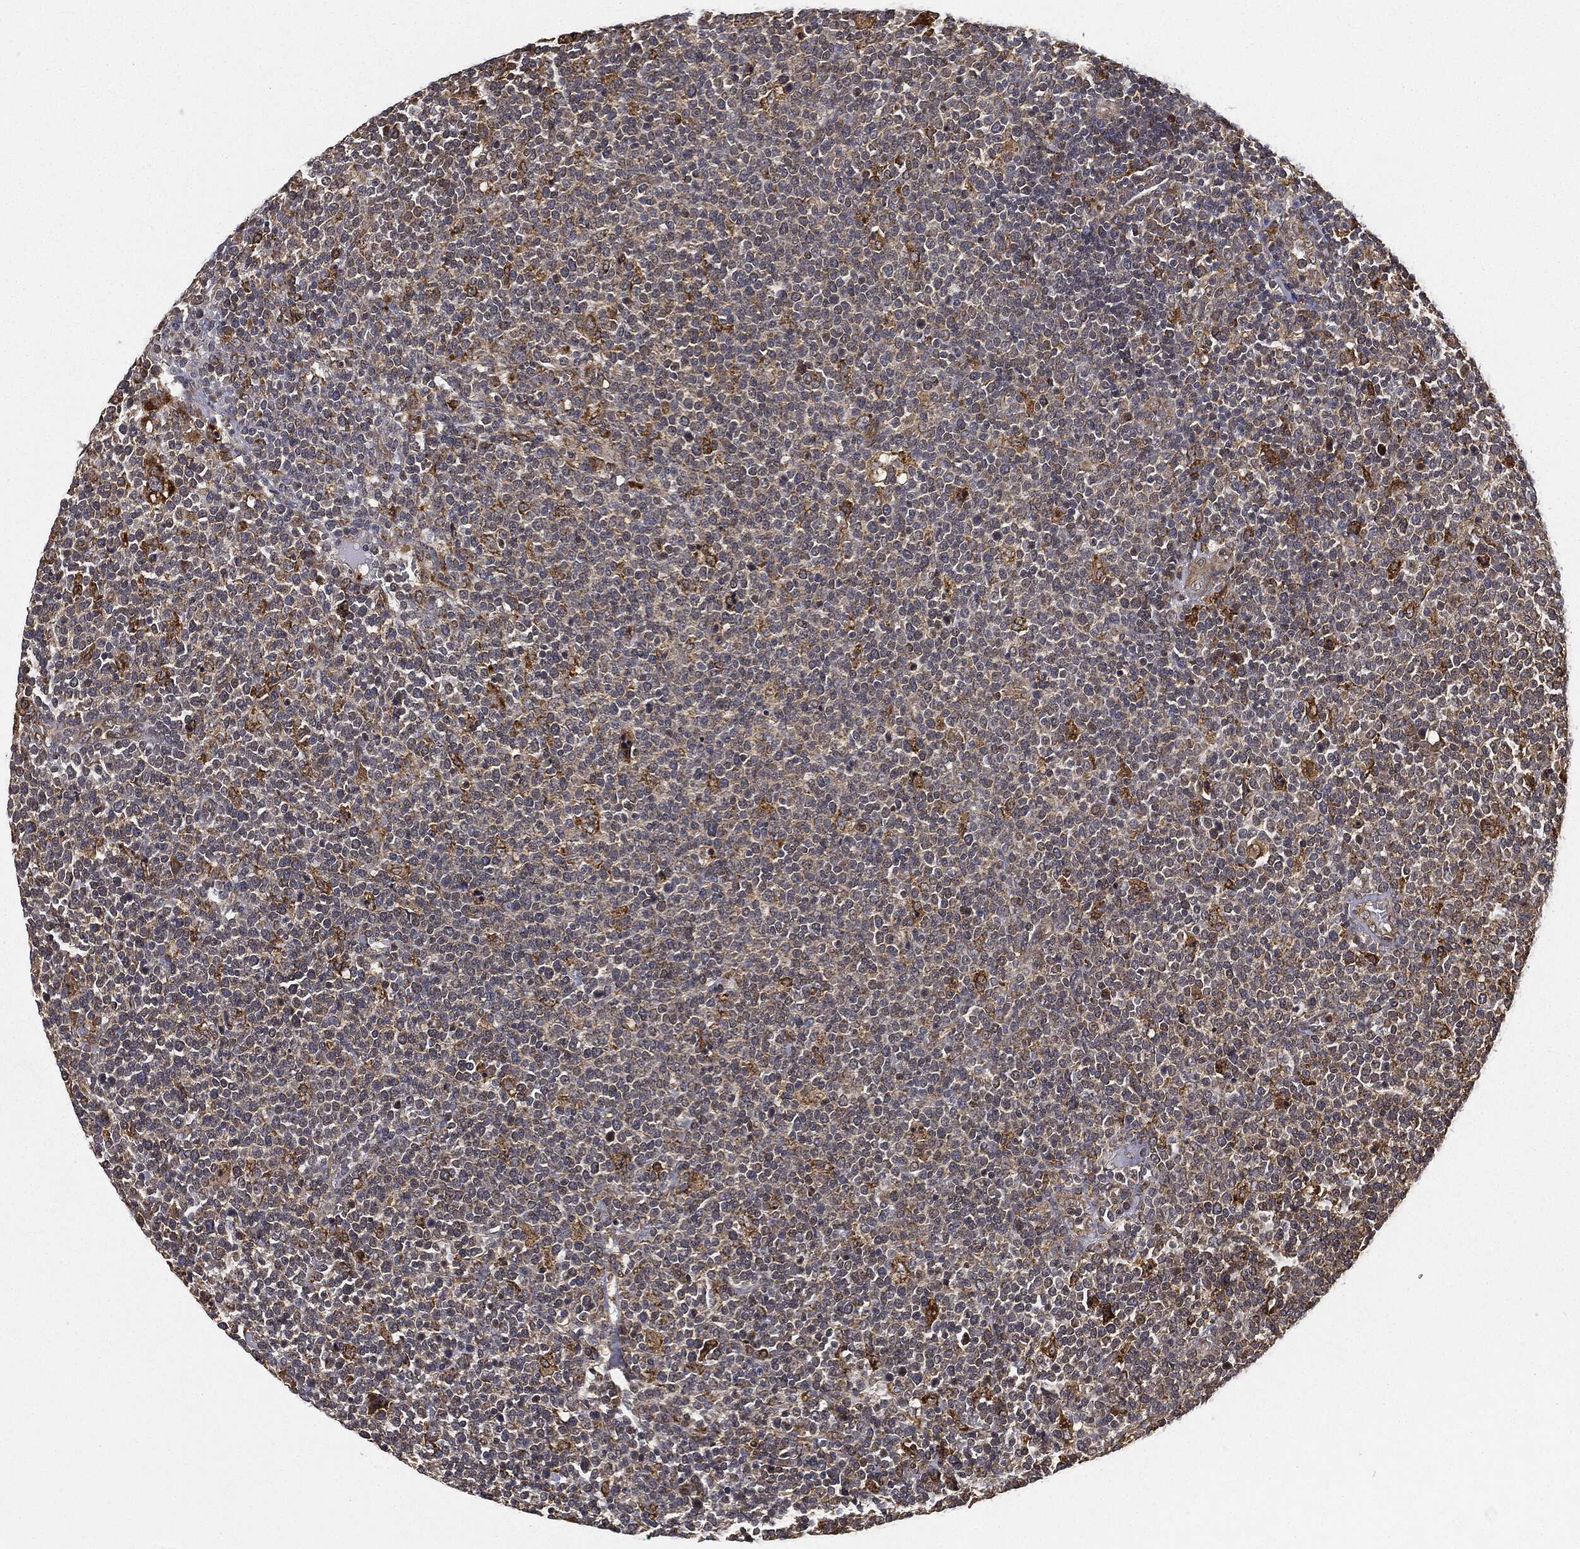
{"staining": {"intensity": "moderate", "quantity": "25%-75%", "location": "cytoplasmic/membranous"}, "tissue": "lymphoma", "cell_type": "Tumor cells", "image_type": "cancer", "snomed": [{"axis": "morphology", "description": "Malignant lymphoma, non-Hodgkin's type, High grade"}, {"axis": "topography", "description": "Lymph node"}], "caption": "A photomicrograph showing moderate cytoplasmic/membranous positivity in approximately 25%-75% of tumor cells in lymphoma, as visualized by brown immunohistochemical staining.", "gene": "MIER2", "patient": {"sex": "male", "age": 61}}